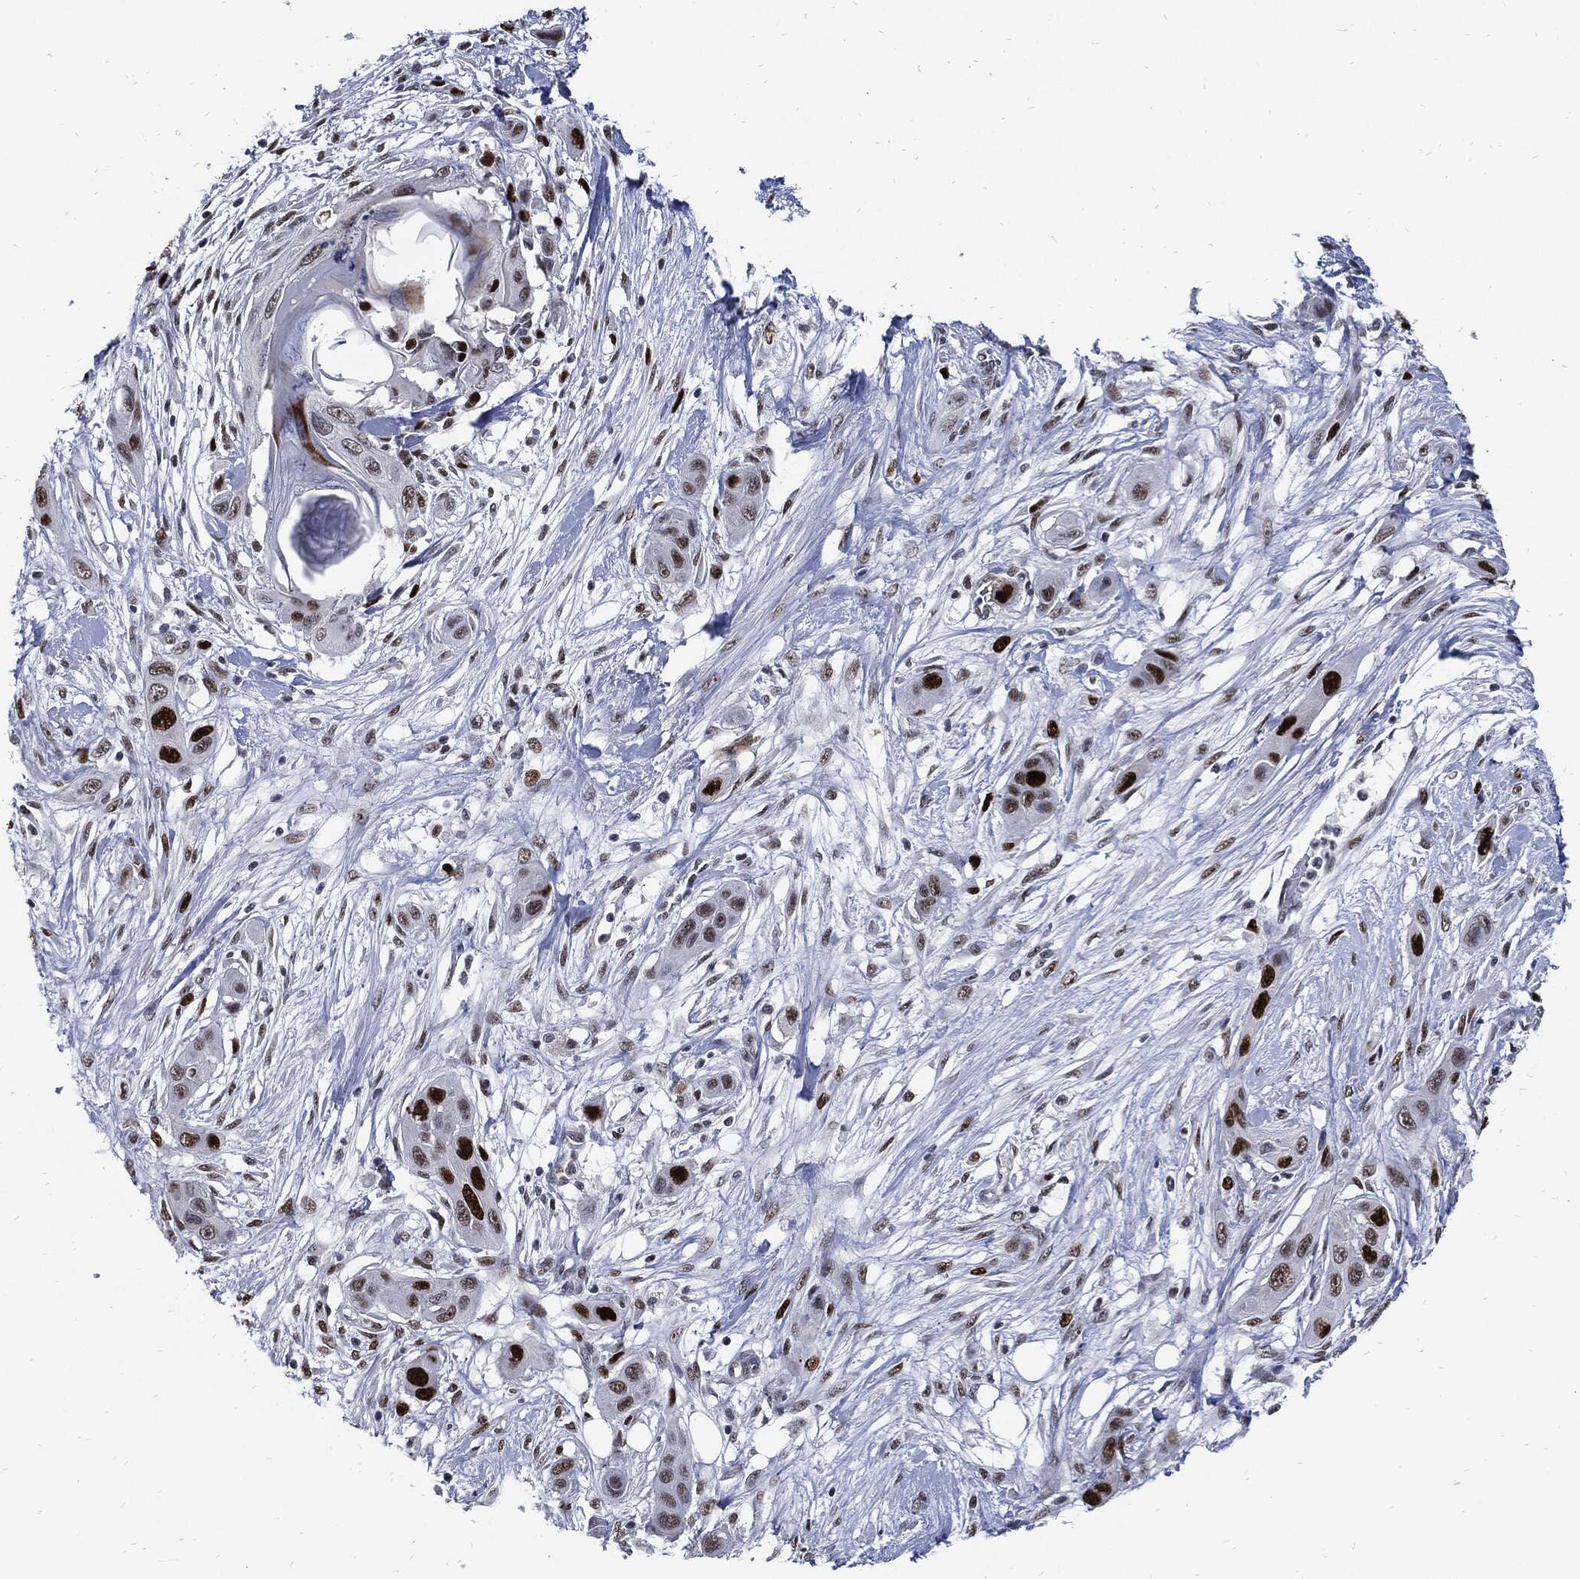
{"staining": {"intensity": "strong", "quantity": "<25%", "location": "nuclear"}, "tissue": "skin cancer", "cell_type": "Tumor cells", "image_type": "cancer", "snomed": [{"axis": "morphology", "description": "Squamous cell carcinoma, NOS"}, {"axis": "topography", "description": "Skin"}], "caption": "Skin squamous cell carcinoma stained with DAB (3,3'-diaminobenzidine) IHC exhibits medium levels of strong nuclear staining in about <25% of tumor cells. (brown staining indicates protein expression, while blue staining denotes nuclei).", "gene": "NBN", "patient": {"sex": "male", "age": 79}}